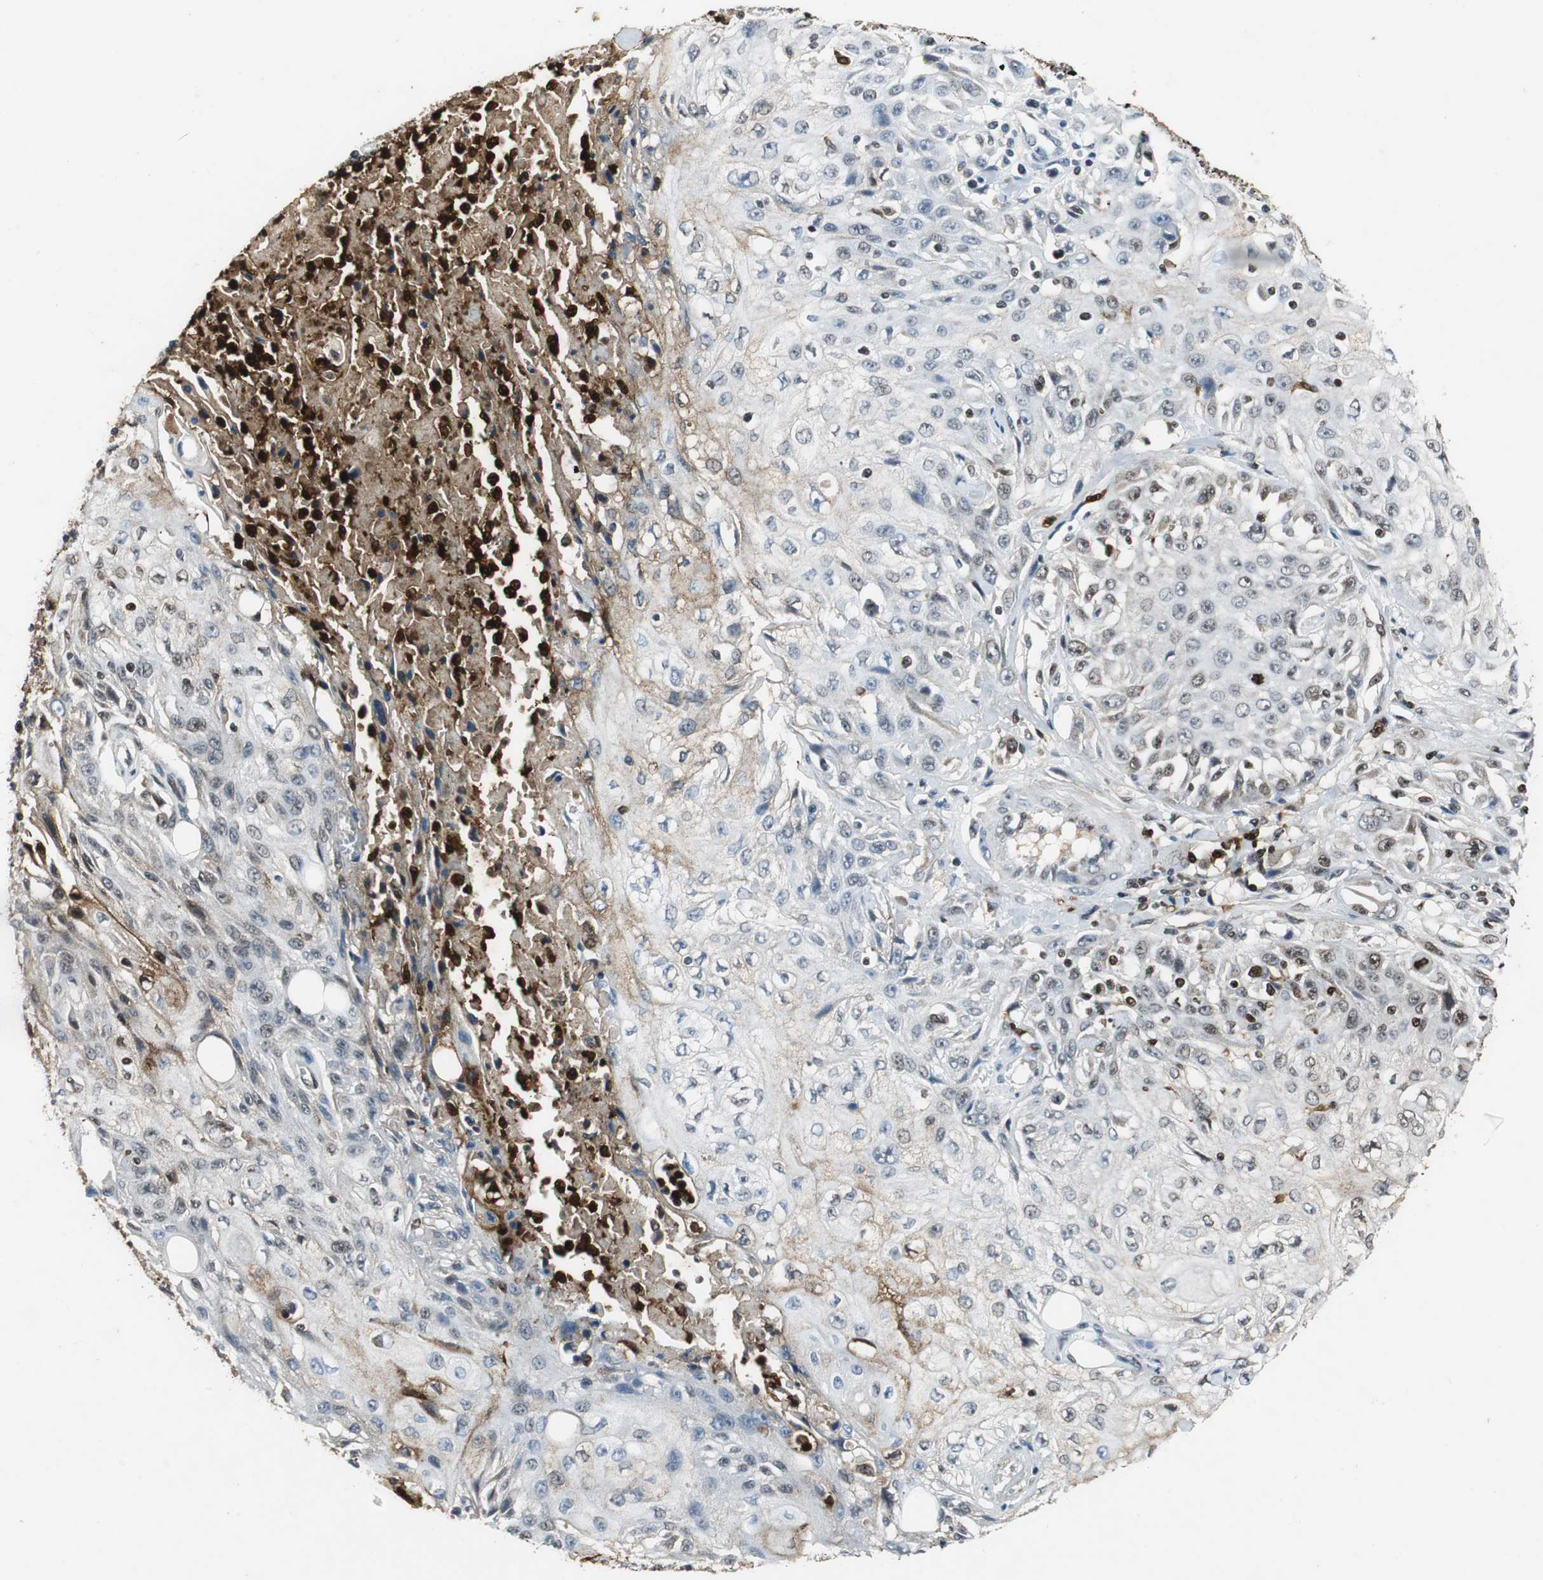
{"staining": {"intensity": "weak", "quantity": "<25%", "location": "nuclear"}, "tissue": "skin cancer", "cell_type": "Tumor cells", "image_type": "cancer", "snomed": [{"axis": "morphology", "description": "Squamous cell carcinoma, NOS"}, {"axis": "topography", "description": "Skin"}], "caption": "IHC histopathology image of skin squamous cell carcinoma stained for a protein (brown), which reveals no positivity in tumor cells.", "gene": "ORM1", "patient": {"sex": "male", "age": 75}}